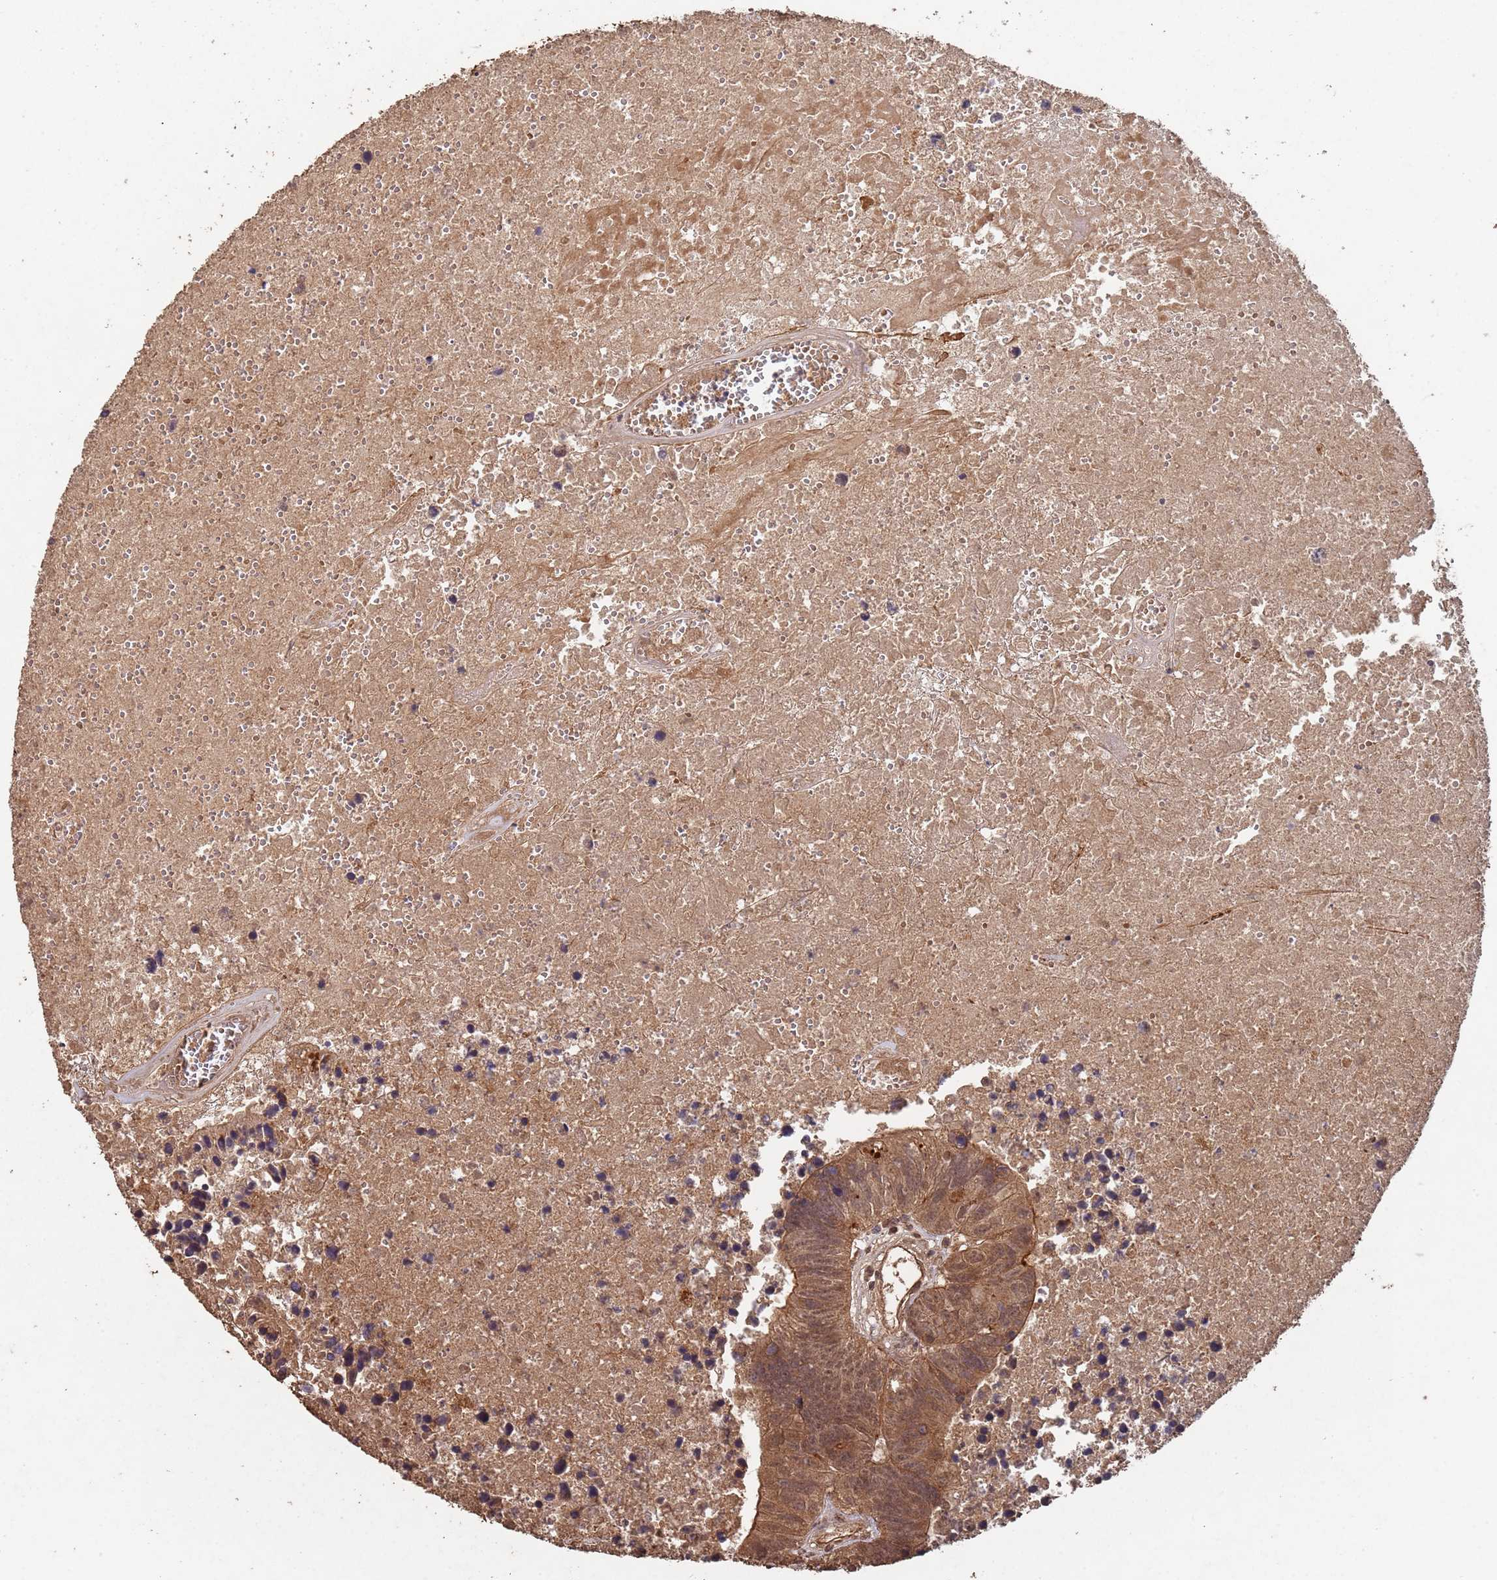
{"staining": {"intensity": "moderate", "quantity": ">75%", "location": "cytoplasmic/membranous,nuclear"}, "tissue": "colorectal cancer", "cell_type": "Tumor cells", "image_type": "cancer", "snomed": [{"axis": "morphology", "description": "Adenocarcinoma, NOS"}, {"axis": "topography", "description": "Colon"}], "caption": "The immunohistochemical stain highlights moderate cytoplasmic/membranous and nuclear positivity in tumor cells of colorectal adenocarcinoma tissue.", "gene": "FRAT1", "patient": {"sex": "female", "age": 48}}